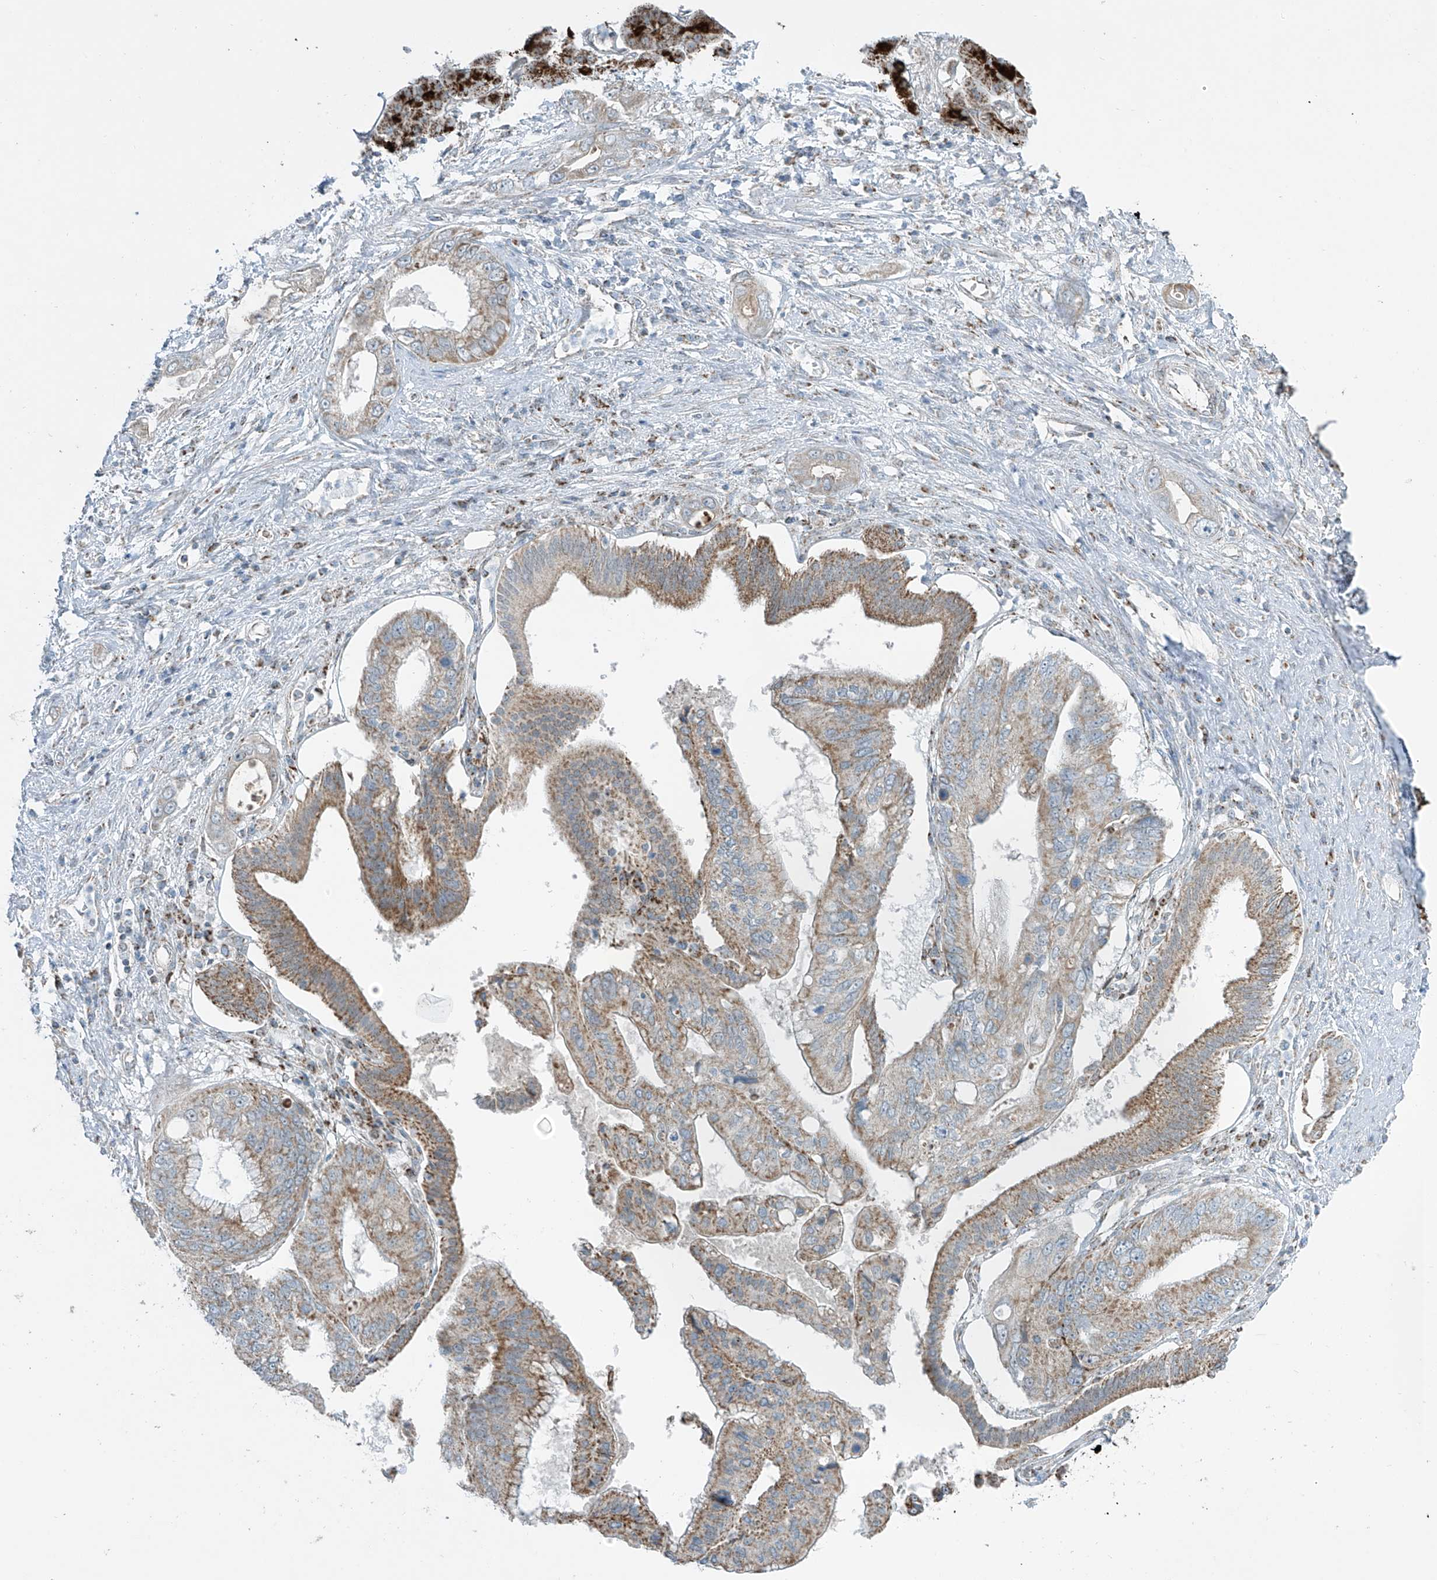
{"staining": {"intensity": "moderate", "quantity": "25%-75%", "location": "cytoplasmic/membranous"}, "tissue": "pancreatic cancer", "cell_type": "Tumor cells", "image_type": "cancer", "snomed": [{"axis": "morphology", "description": "Inflammation, NOS"}, {"axis": "morphology", "description": "Adenocarcinoma, NOS"}, {"axis": "topography", "description": "Pancreas"}], "caption": "A photomicrograph of human pancreatic cancer stained for a protein shows moderate cytoplasmic/membranous brown staining in tumor cells. Immunohistochemistry stains the protein in brown and the nuclei are stained blue.", "gene": "SMDT1", "patient": {"sex": "female", "age": 56}}